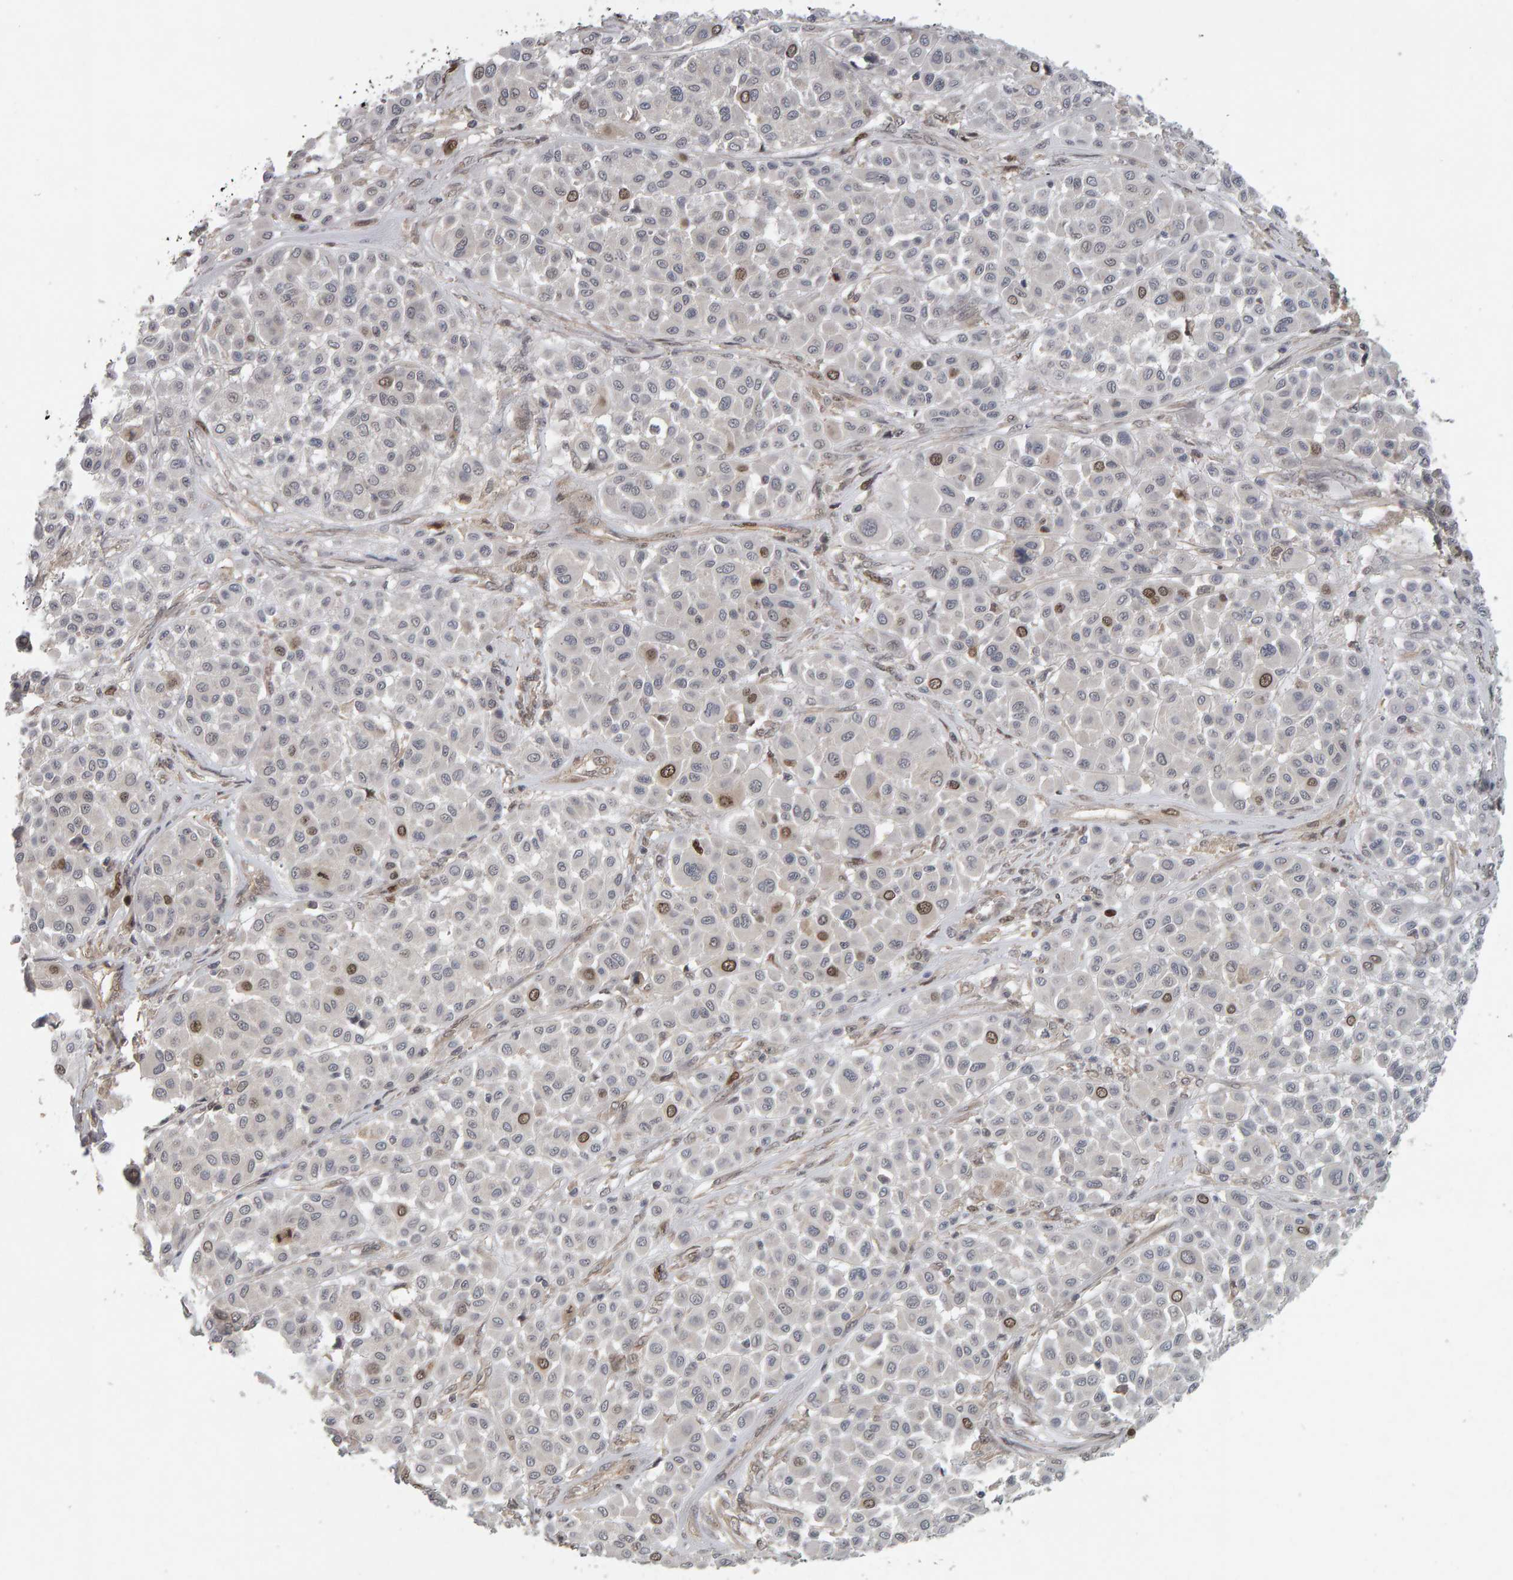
{"staining": {"intensity": "moderate", "quantity": "<25%", "location": "nuclear"}, "tissue": "melanoma", "cell_type": "Tumor cells", "image_type": "cancer", "snomed": [{"axis": "morphology", "description": "Malignant melanoma, Metastatic site"}, {"axis": "topography", "description": "Soft tissue"}], "caption": "Tumor cells exhibit moderate nuclear positivity in about <25% of cells in malignant melanoma (metastatic site).", "gene": "CDCA5", "patient": {"sex": "male", "age": 41}}